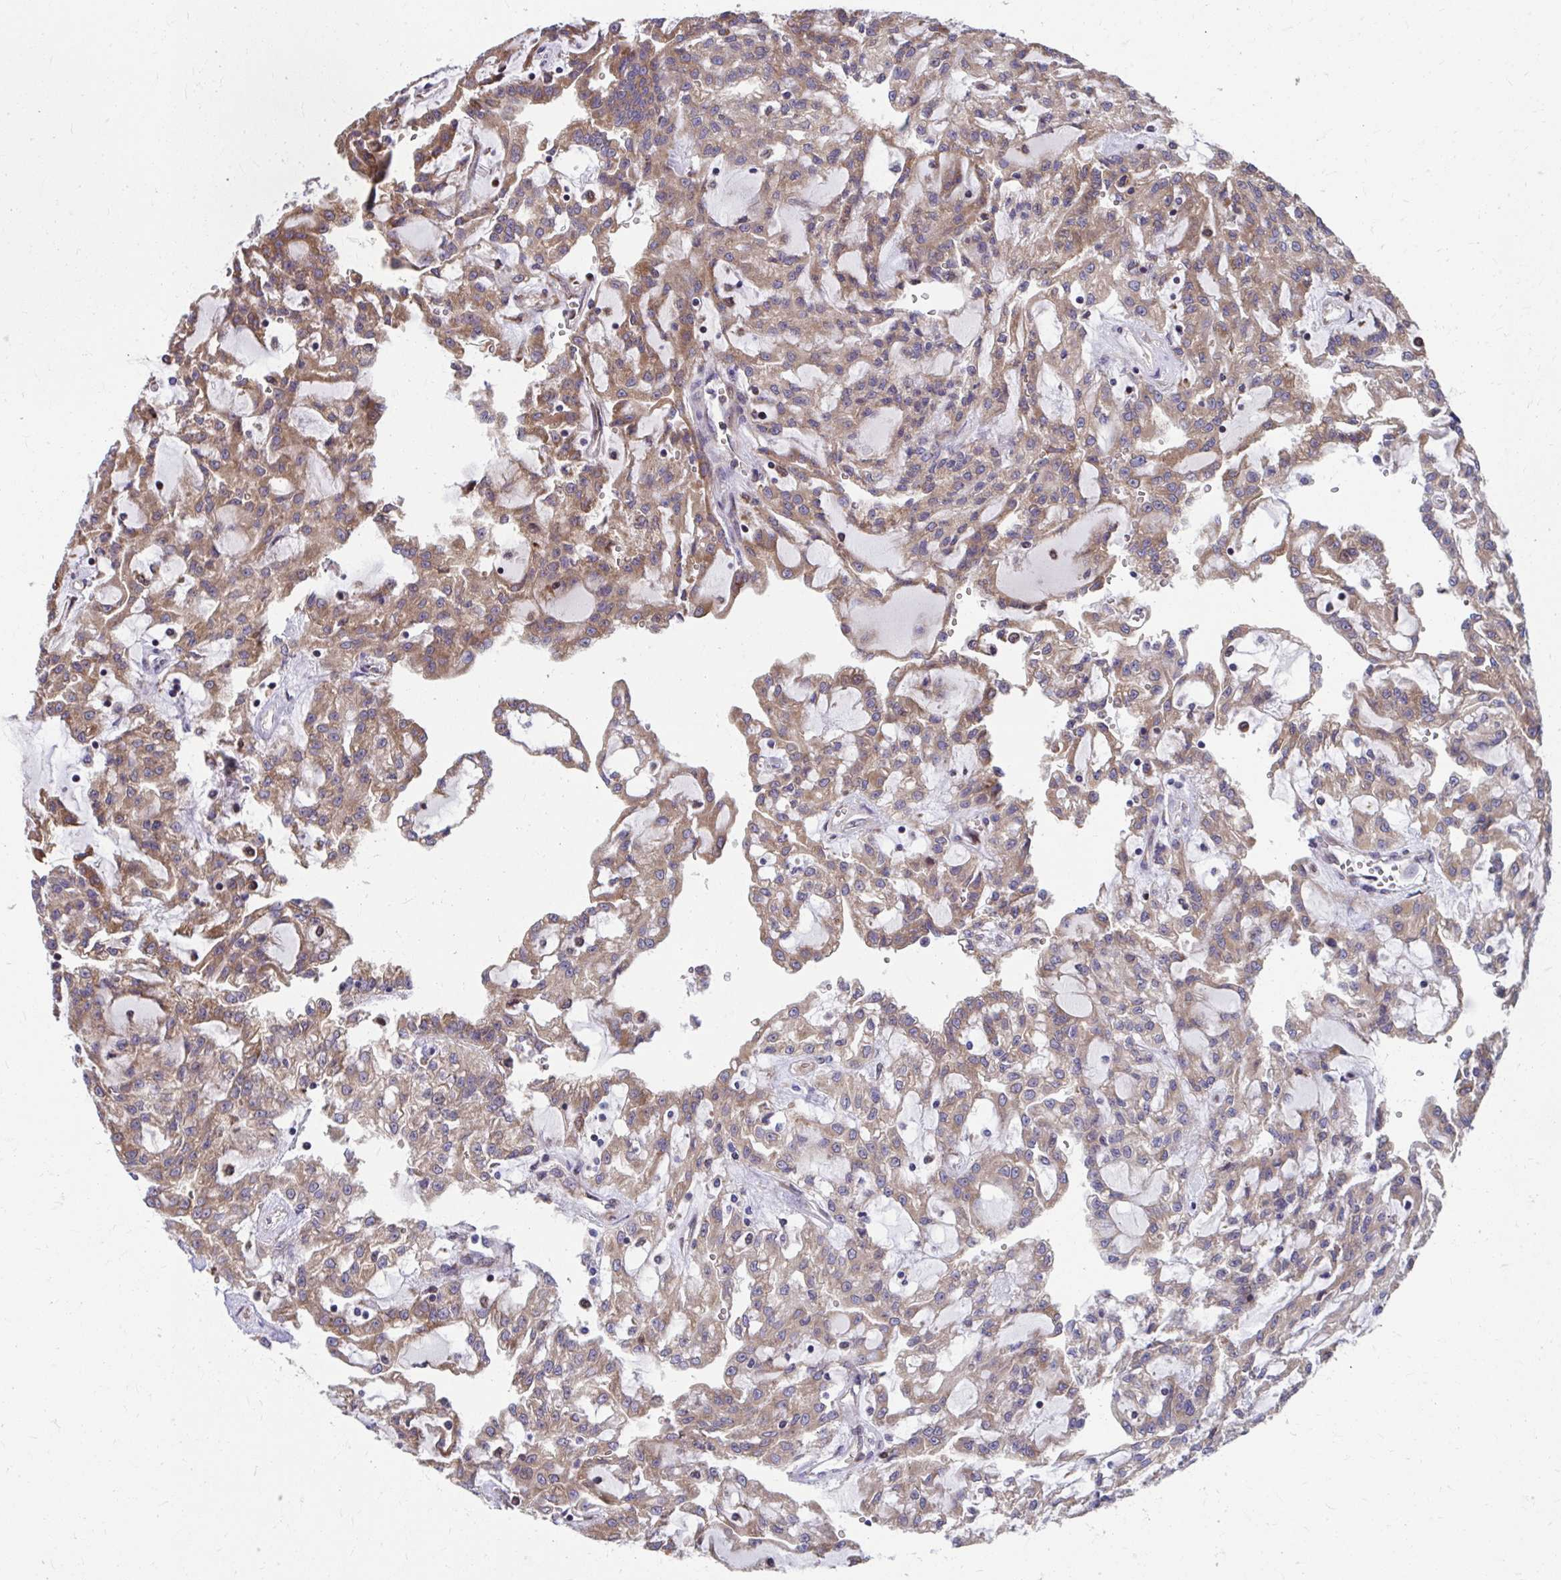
{"staining": {"intensity": "moderate", "quantity": ">75%", "location": "cytoplasmic/membranous"}, "tissue": "renal cancer", "cell_type": "Tumor cells", "image_type": "cancer", "snomed": [{"axis": "morphology", "description": "Adenocarcinoma, NOS"}, {"axis": "topography", "description": "Kidney"}], "caption": "An immunohistochemistry image of neoplastic tissue is shown. Protein staining in brown shows moderate cytoplasmic/membranous positivity in renal adenocarcinoma within tumor cells. Nuclei are stained in blue.", "gene": "ZNF778", "patient": {"sex": "male", "age": 63}}